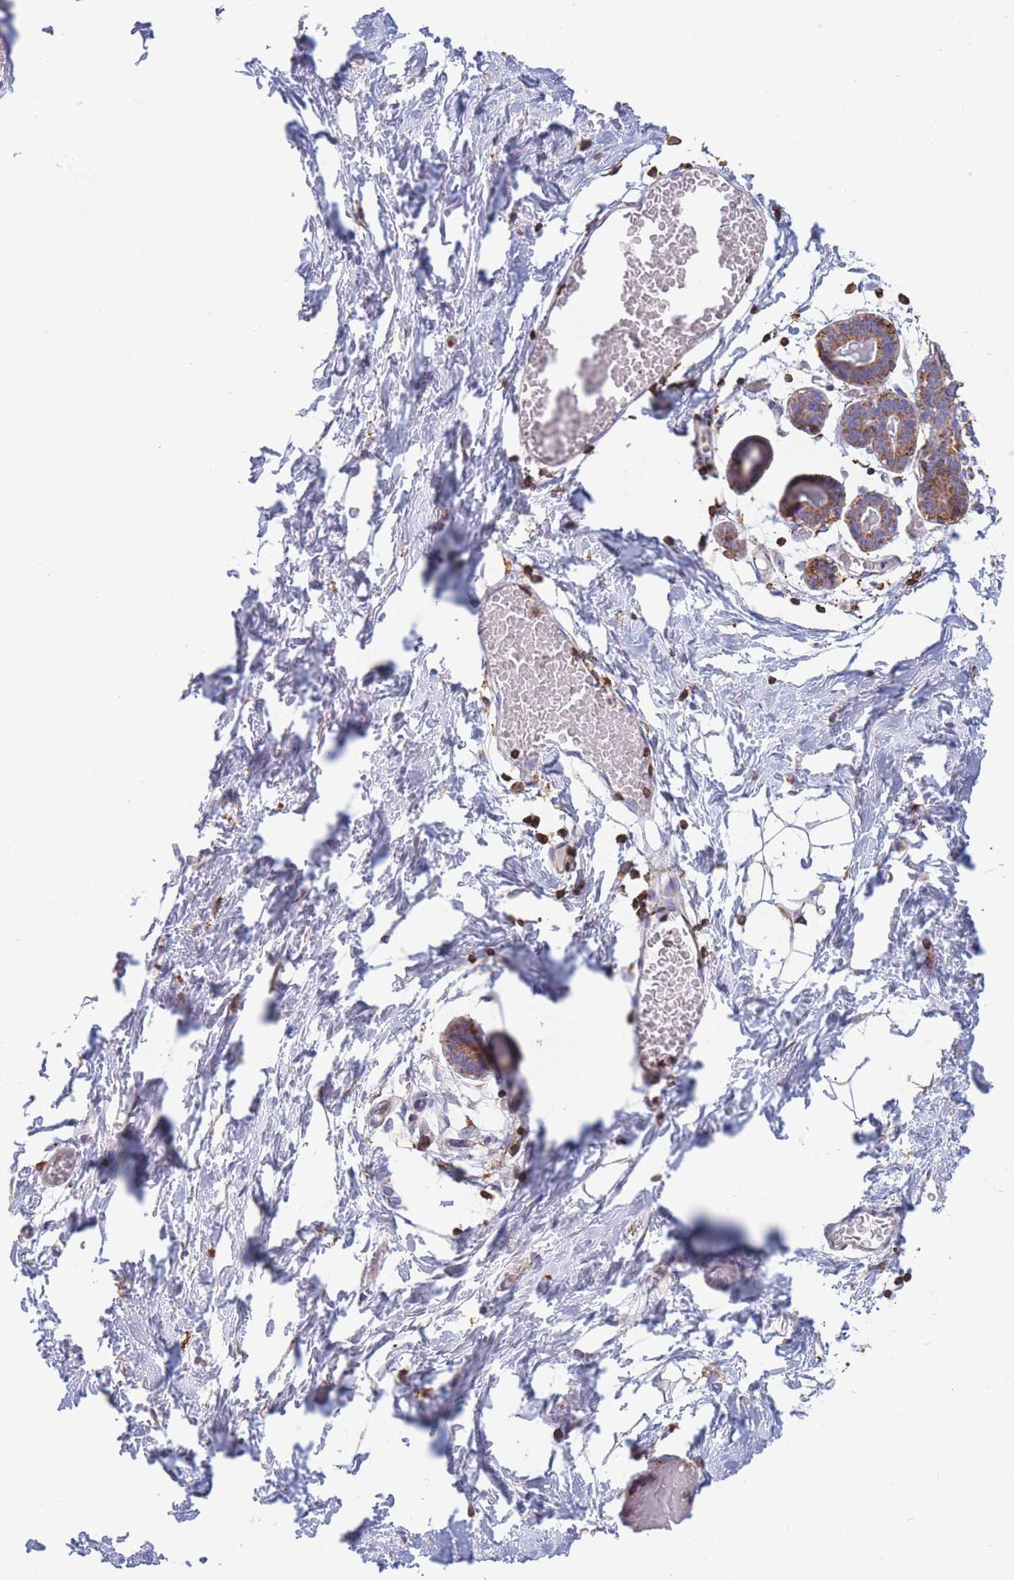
{"staining": {"intensity": "negative", "quantity": "none", "location": "none"}, "tissue": "breast", "cell_type": "Adipocytes", "image_type": "normal", "snomed": [{"axis": "morphology", "description": "Normal tissue, NOS"}, {"axis": "topography", "description": "Breast"}], "caption": "IHC of normal breast reveals no positivity in adipocytes. (DAB immunohistochemistry (IHC) with hematoxylin counter stain).", "gene": "MRPL54", "patient": {"sex": "female", "age": 27}}